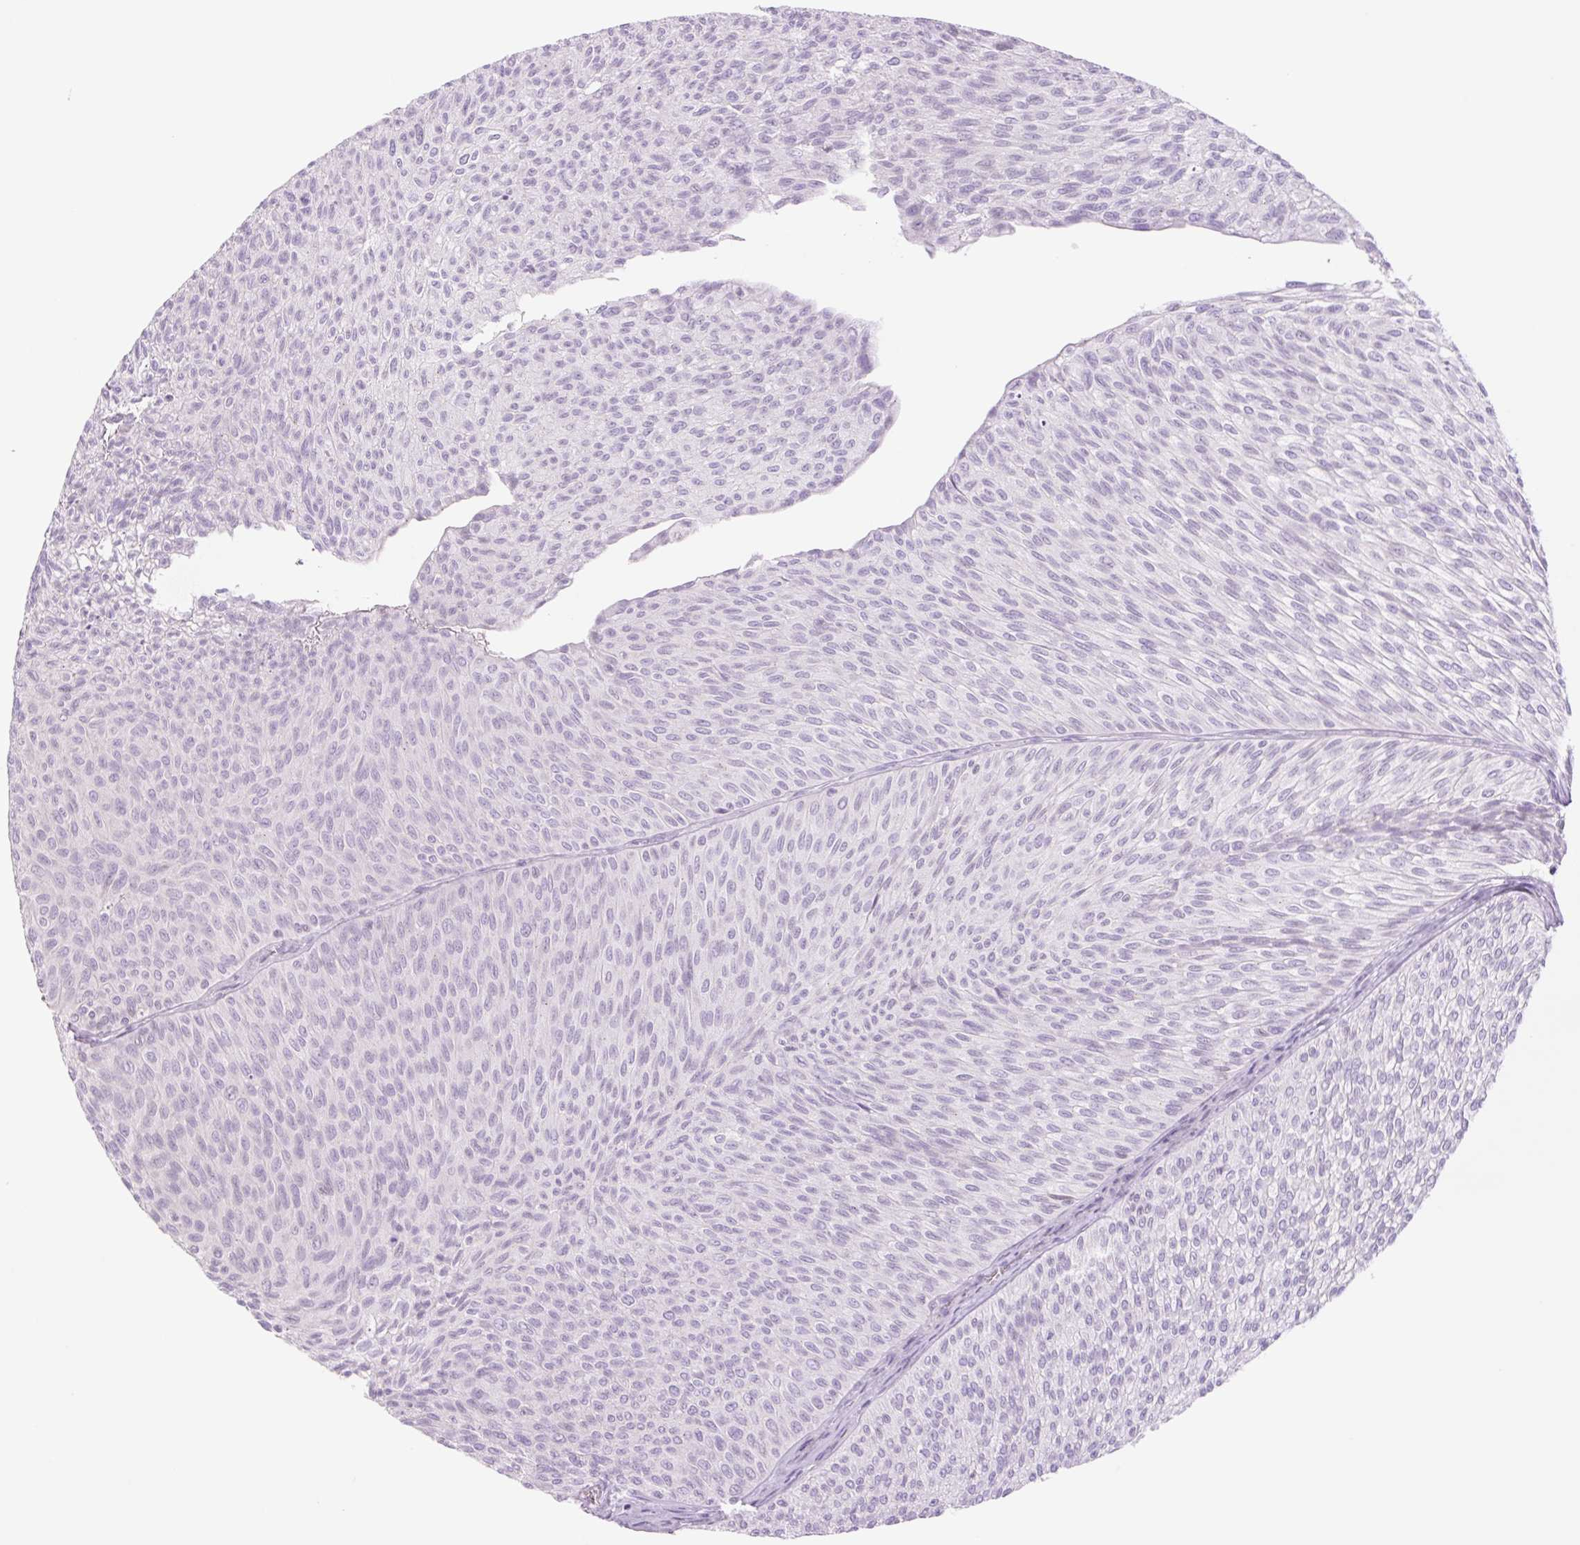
{"staining": {"intensity": "negative", "quantity": "none", "location": "none"}, "tissue": "urothelial cancer", "cell_type": "Tumor cells", "image_type": "cancer", "snomed": [{"axis": "morphology", "description": "Urothelial carcinoma, Low grade"}, {"axis": "topography", "description": "Urinary bladder"}], "caption": "The histopathology image exhibits no staining of tumor cells in urothelial cancer. The staining was performed using DAB (3,3'-diaminobenzidine) to visualize the protein expression in brown, while the nuclei were stained in blue with hematoxylin (Magnification: 20x).", "gene": "TBX15", "patient": {"sex": "male", "age": 91}}